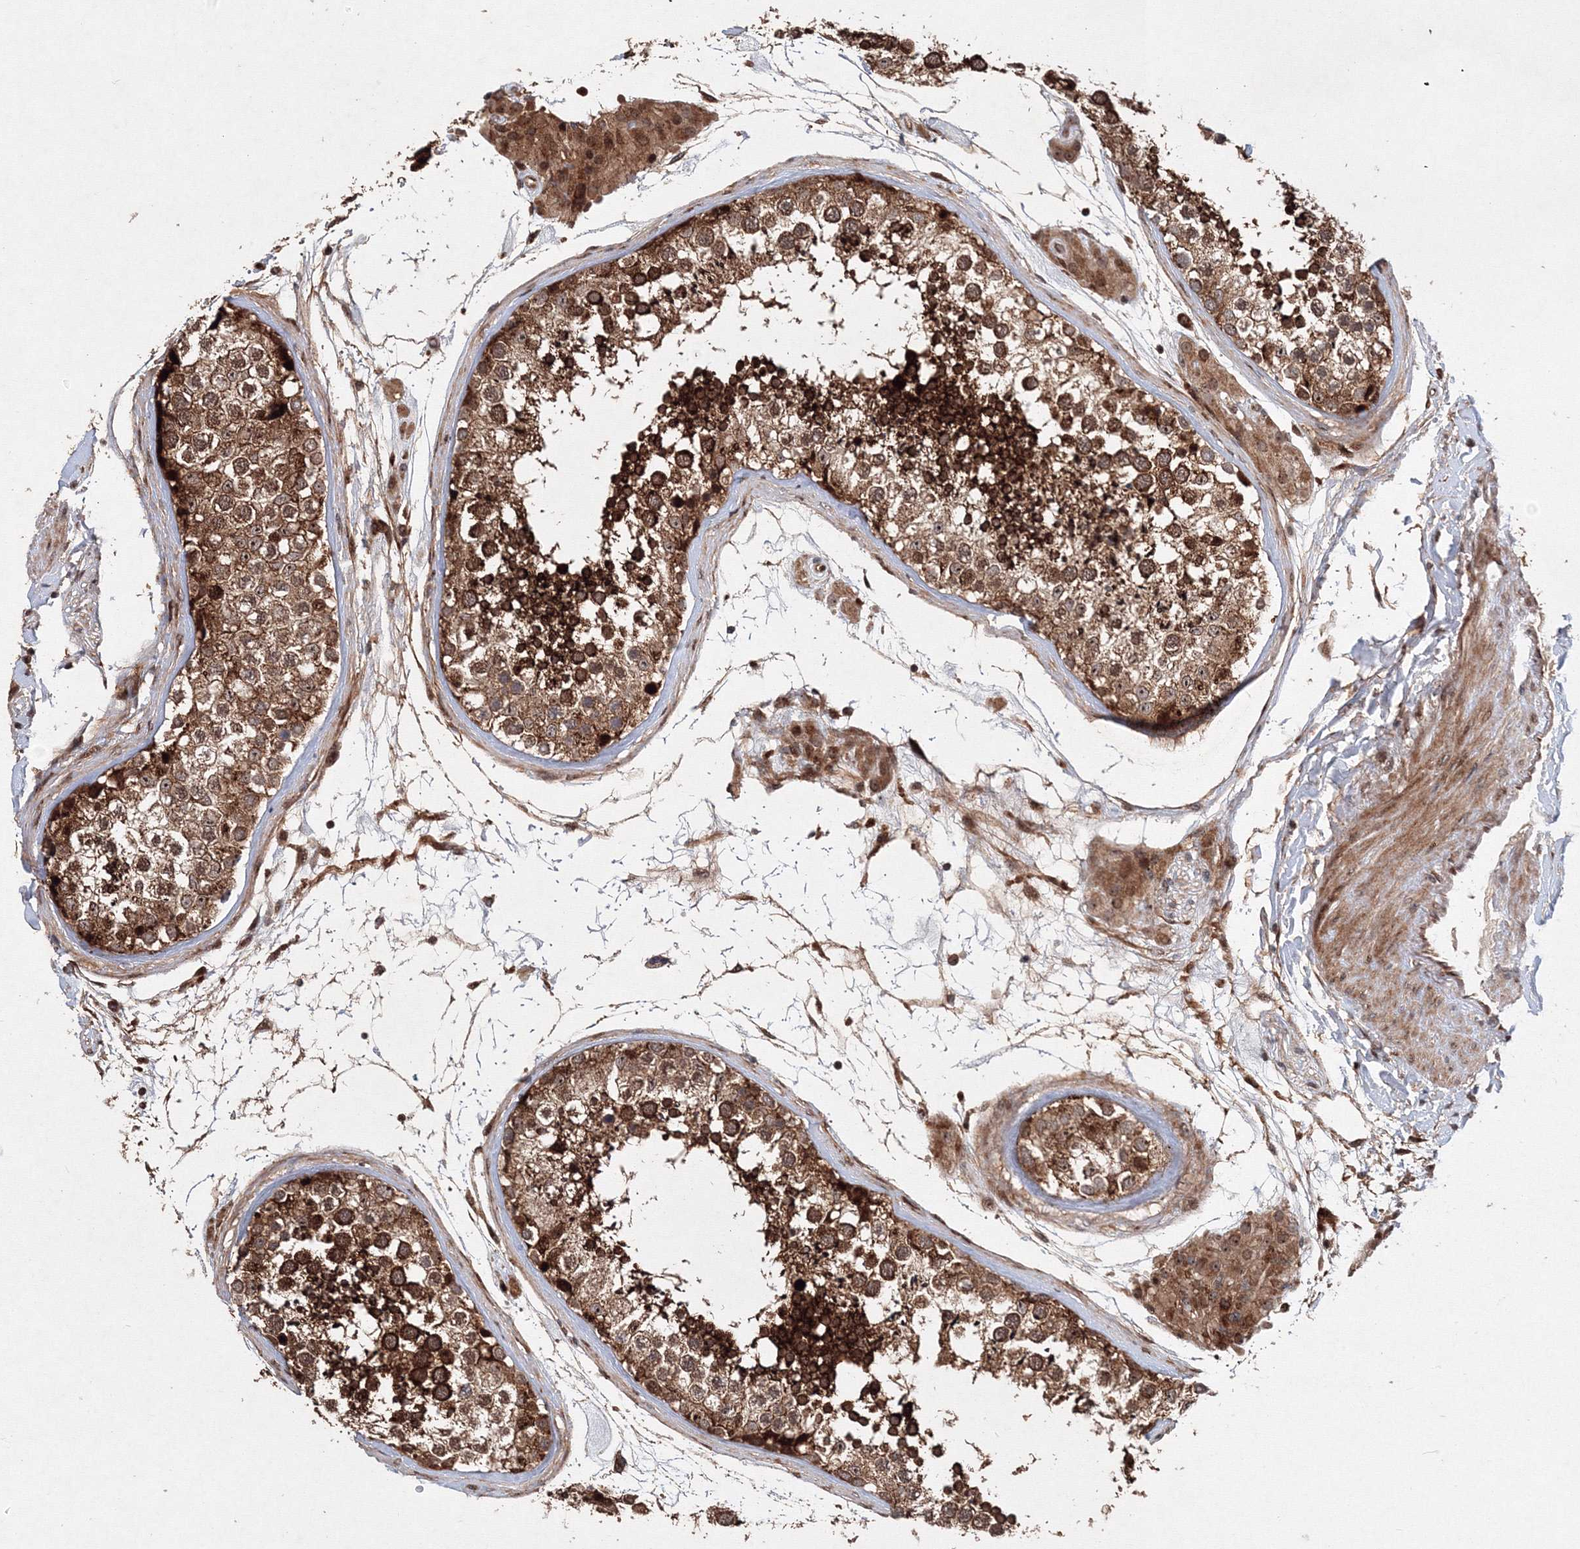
{"staining": {"intensity": "strong", "quantity": ">75%", "location": "cytoplasmic/membranous,nuclear"}, "tissue": "testis", "cell_type": "Cells in seminiferous ducts", "image_type": "normal", "snomed": [{"axis": "morphology", "description": "Normal tissue, NOS"}, {"axis": "topography", "description": "Testis"}], "caption": "Immunohistochemical staining of unremarkable testis reveals strong cytoplasmic/membranous,nuclear protein expression in about >75% of cells in seminiferous ducts. The staining was performed using DAB (3,3'-diaminobenzidine) to visualize the protein expression in brown, while the nuclei were stained in blue with hematoxylin (Magnification: 20x).", "gene": "ANKAR", "patient": {"sex": "male", "age": 46}}